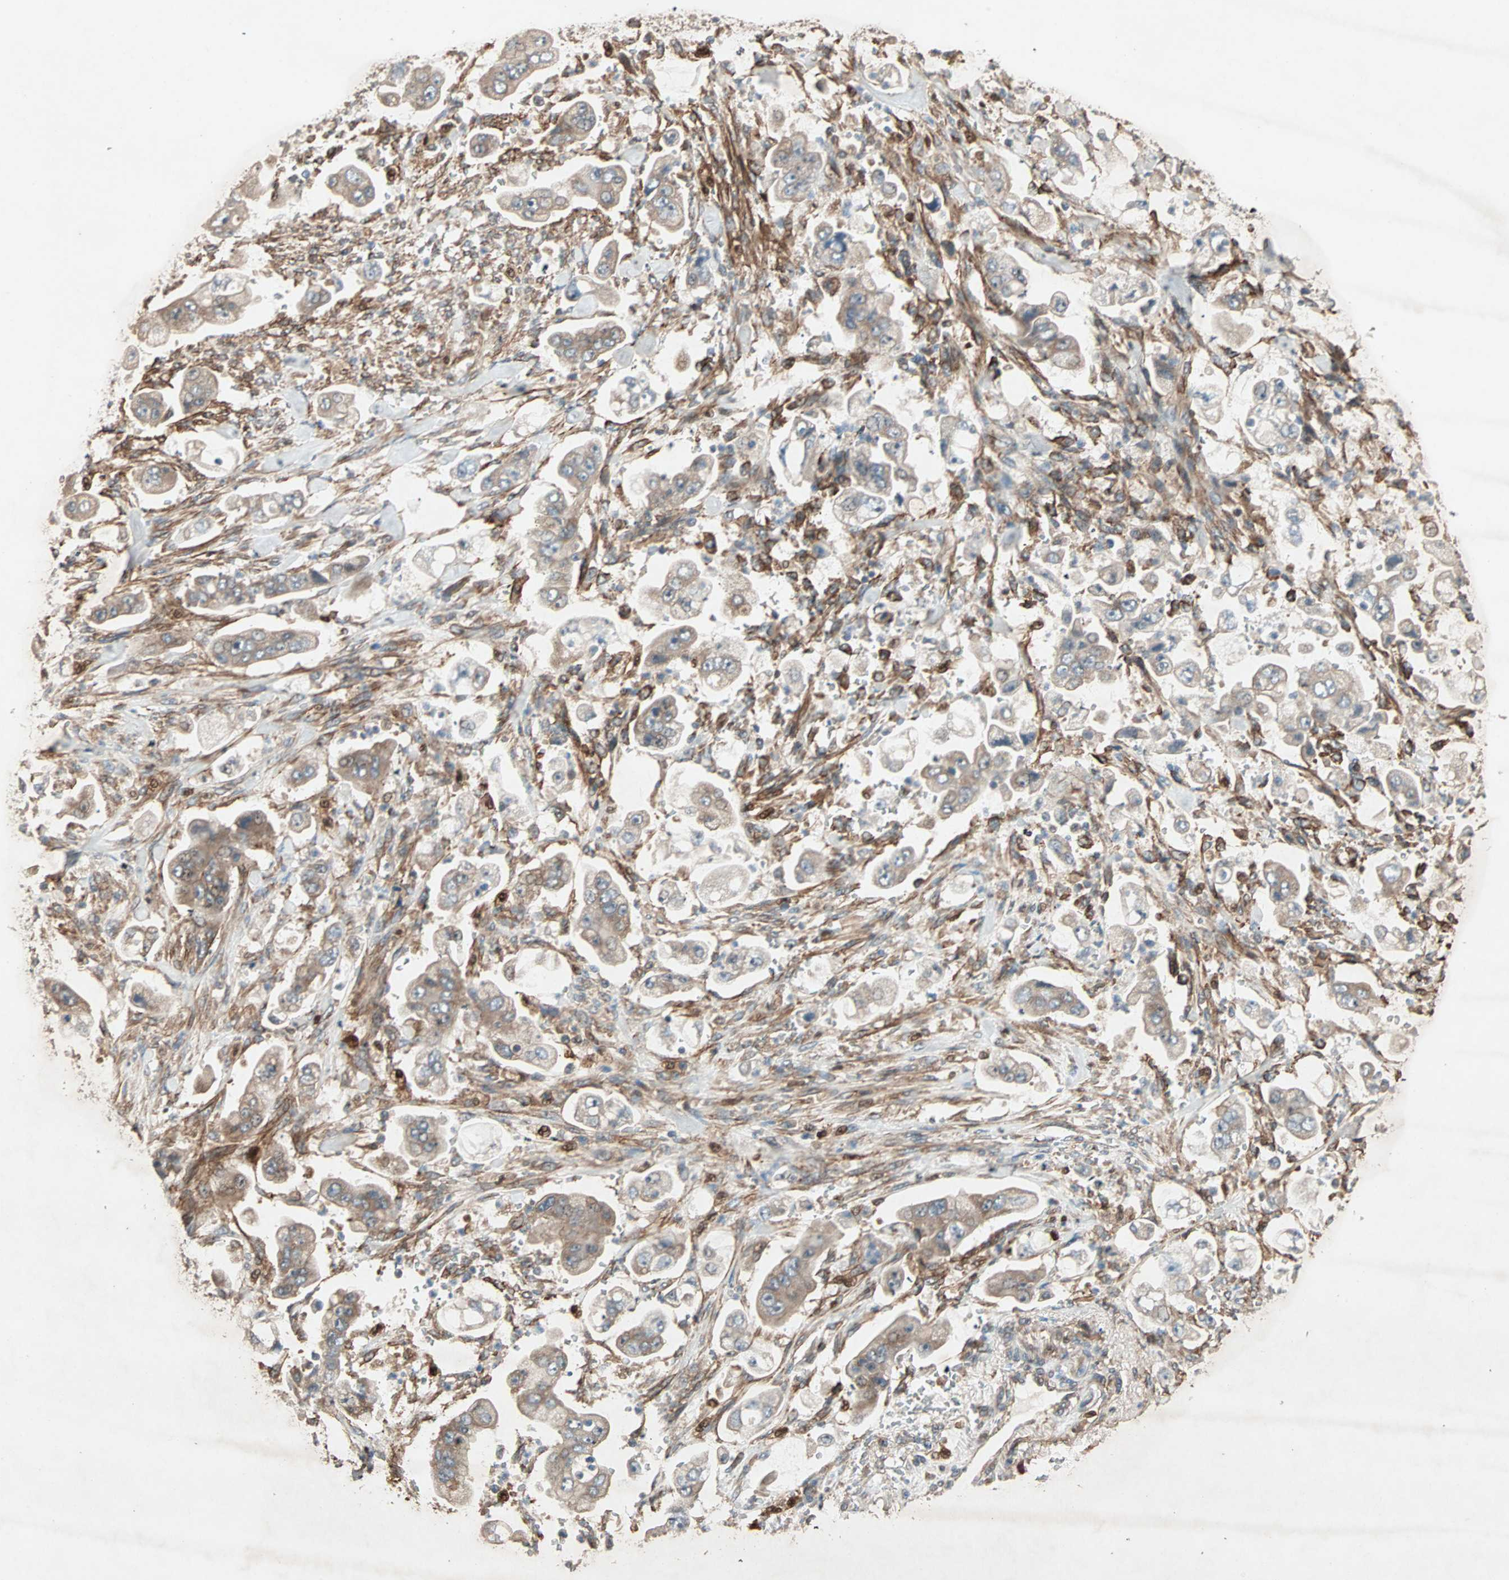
{"staining": {"intensity": "moderate", "quantity": ">75%", "location": "cytoplasmic/membranous"}, "tissue": "stomach cancer", "cell_type": "Tumor cells", "image_type": "cancer", "snomed": [{"axis": "morphology", "description": "Adenocarcinoma, NOS"}, {"axis": "topography", "description": "Stomach"}], "caption": "Tumor cells reveal moderate cytoplasmic/membranous staining in about >75% of cells in stomach cancer.", "gene": "SDSL", "patient": {"sex": "male", "age": 62}}